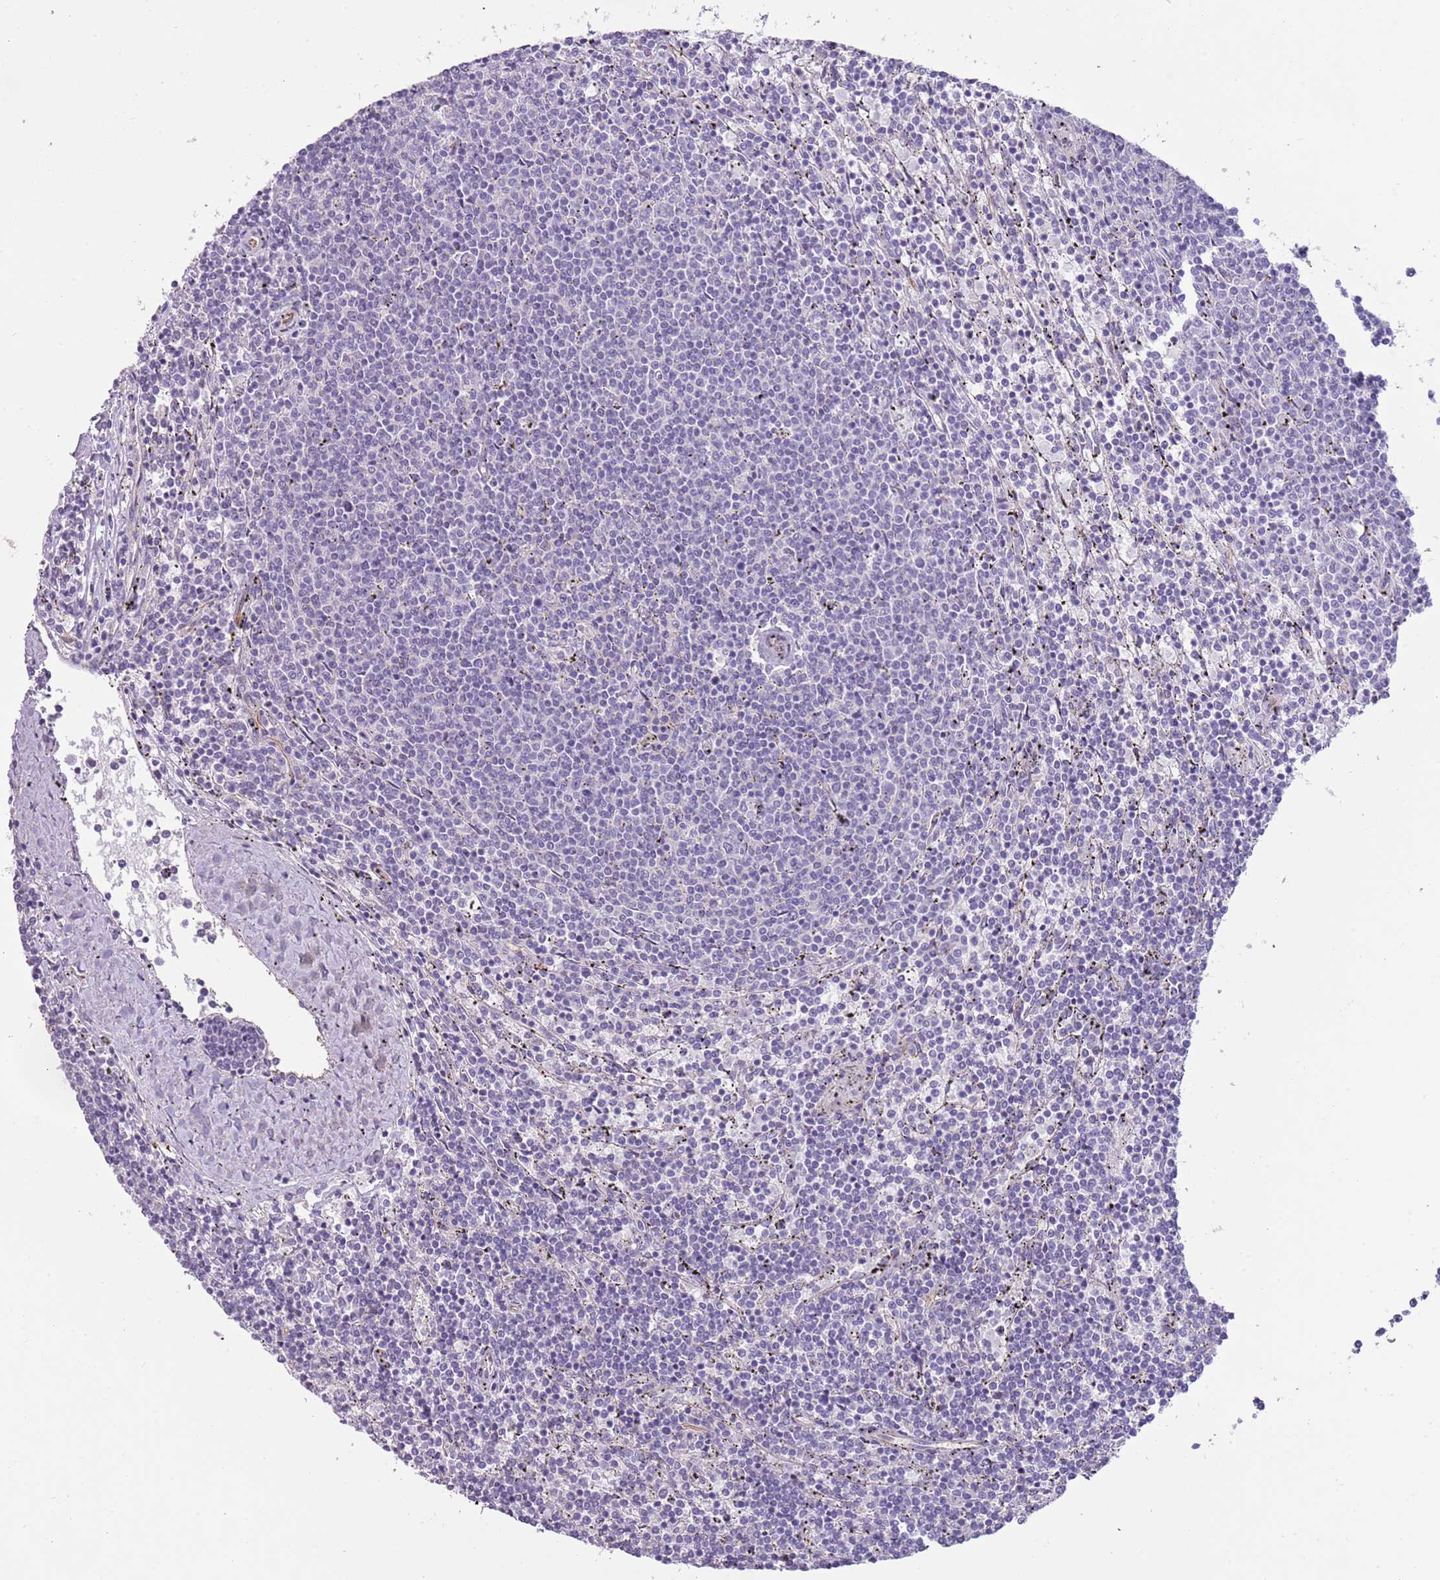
{"staining": {"intensity": "negative", "quantity": "none", "location": "none"}, "tissue": "lymphoma", "cell_type": "Tumor cells", "image_type": "cancer", "snomed": [{"axis": "morphology", "description": "Malignant lymphoma, non-Hodgkin's type, Low grade"}, {"axis": "topography", "description": "Spleen"}], "caption": "Tumor cells show no significant protein expression in malignant lymphoma, non-Hodgkin's type (low-grade).", "gene": "RNF222", "patient": {"sex": "female", "age": 50}}